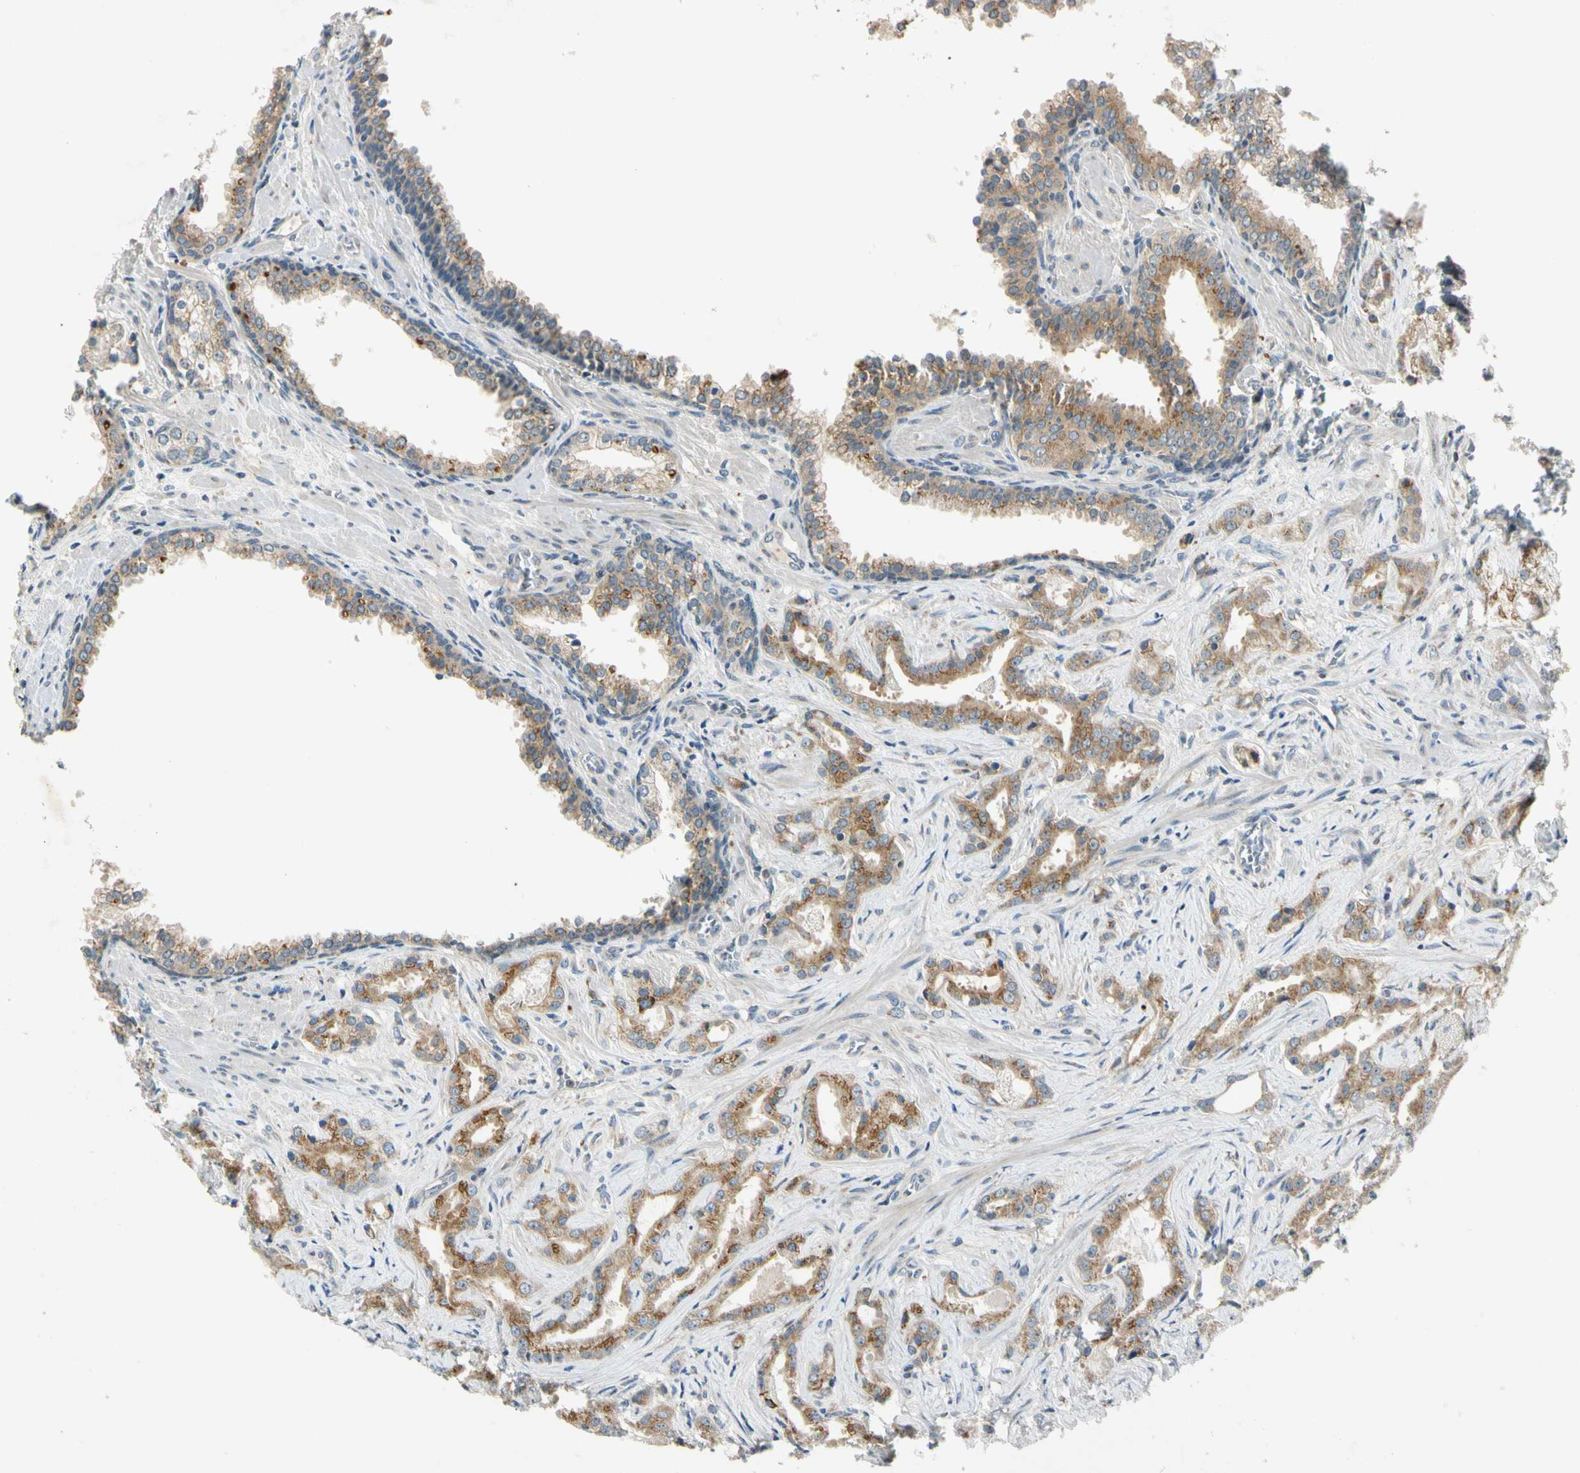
{"staining": {"intensity": "moderate", "quantity": ">75%", "location": "cytoplasmic/membranous"}, "tissue": "prostate cancer", "cell_type": "Tumor cells", "image_type": "cancer", "snomed": [{"axis": "morphology", "description": "Adenocarcinoma, Low grade"}, {"axis": "topography", "description": "Prostate"}], "caption": "Low-grade adenocarcinoma (prostate) was stained to show a protein in brown. There is medium levels of moderate cytoplasmic/membranous expression in approximately >75% of tumor cells.", "gene": "RPS6KB2", "patient": {"sex": "male", "age": 59}}